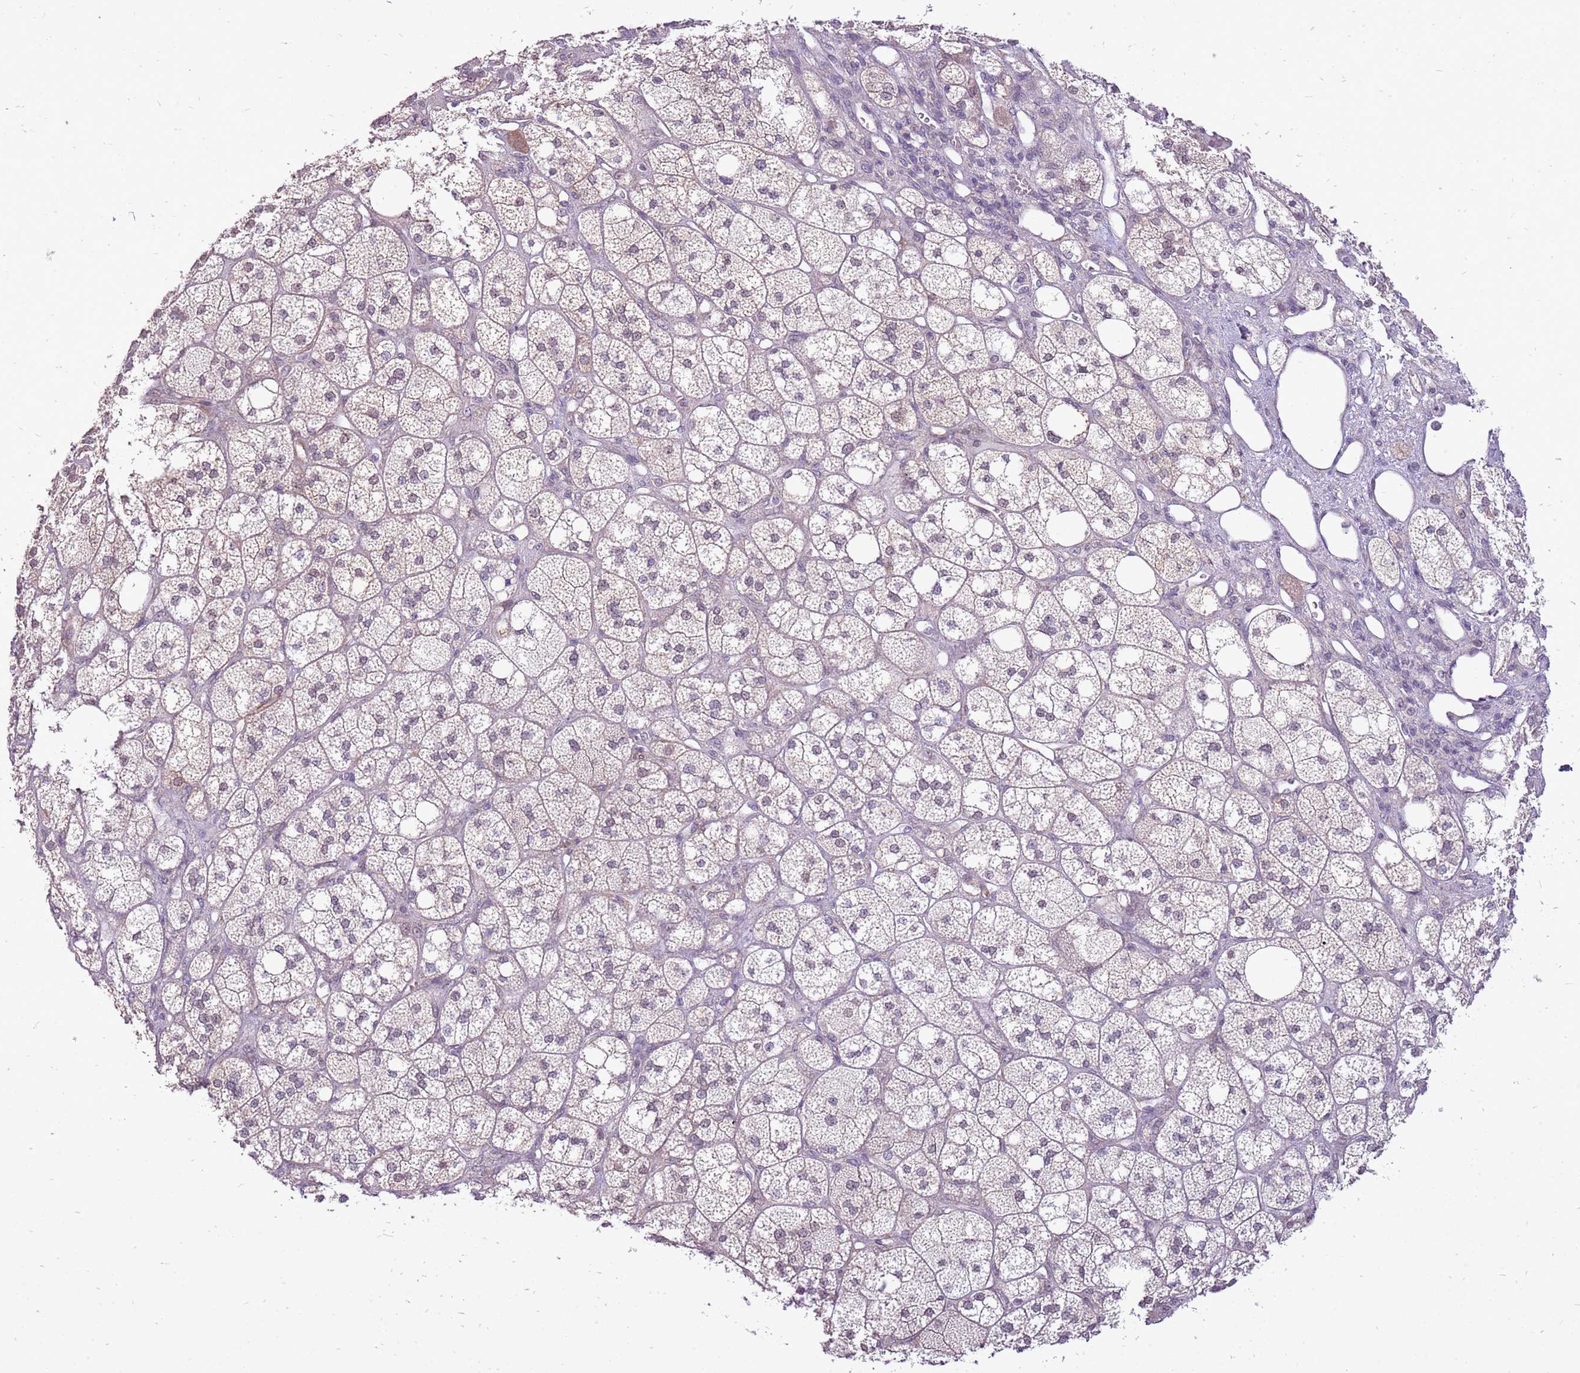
{"staining": {"intensity": "weak", "quantity": "<25%", "location": "cytoplasmic/membranous"}, "tissue": "adrenal gland", "cell_type": "Glandular cells", "image_type": "normal", "snomed": [{"axis": "morphology", "description": "Normal tissue, NOS"}, {"axis": "topography", "description": "Adrenal gland"}], "caption": "This histopathology image is of normal adrenal gland stained with IHC to label a protein in brown with the nuclei are counter-stained blue. There is no positivity in glandular cells.", "gene": "UGGT2", "patient": {"sex": "male", "age": 61}}